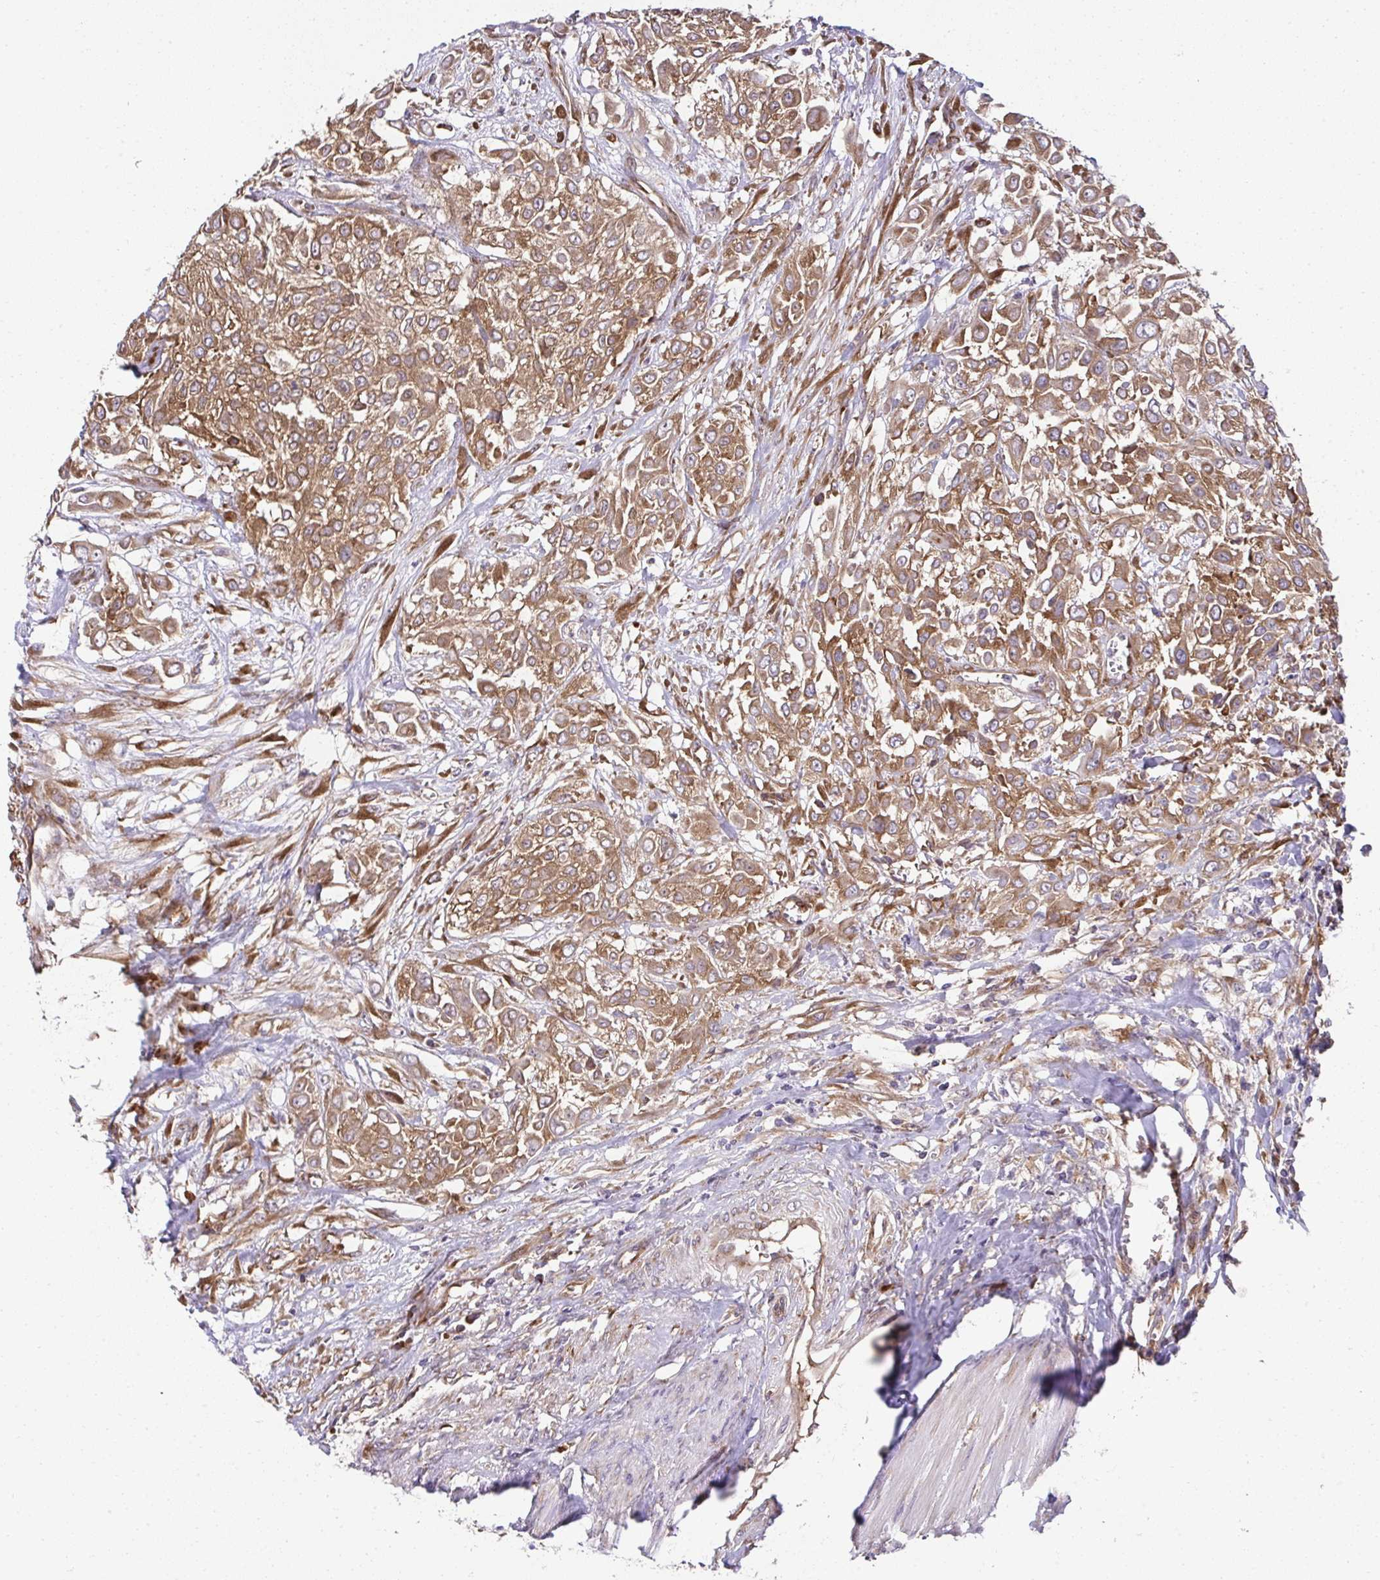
{"staining": {"intensity": "moderate", "quantity": ">75%", "location": "cytoplasmic/membranous"}, "tissue": "urothelial cancer", "cell_type": "Tumor cells", "image_type": "cancer", "snomed": [{"axis": "morphology", "description": "Urothelial carcinoma, High grade"}, {"axis": "topography", "description": "Urinary bladder"}], "caption": "Immunohistochemical staining of high-grade urothelial carcinoma demonstrates medium levels of moderate cytoplasmic/membranous protein expression in about >75% of tumor cells. Immunohistochemistry stains the protein in brown and the nuclei are stained blue.", "gene": "RPS7", "patient": {"sex": "male", "age": 57}}